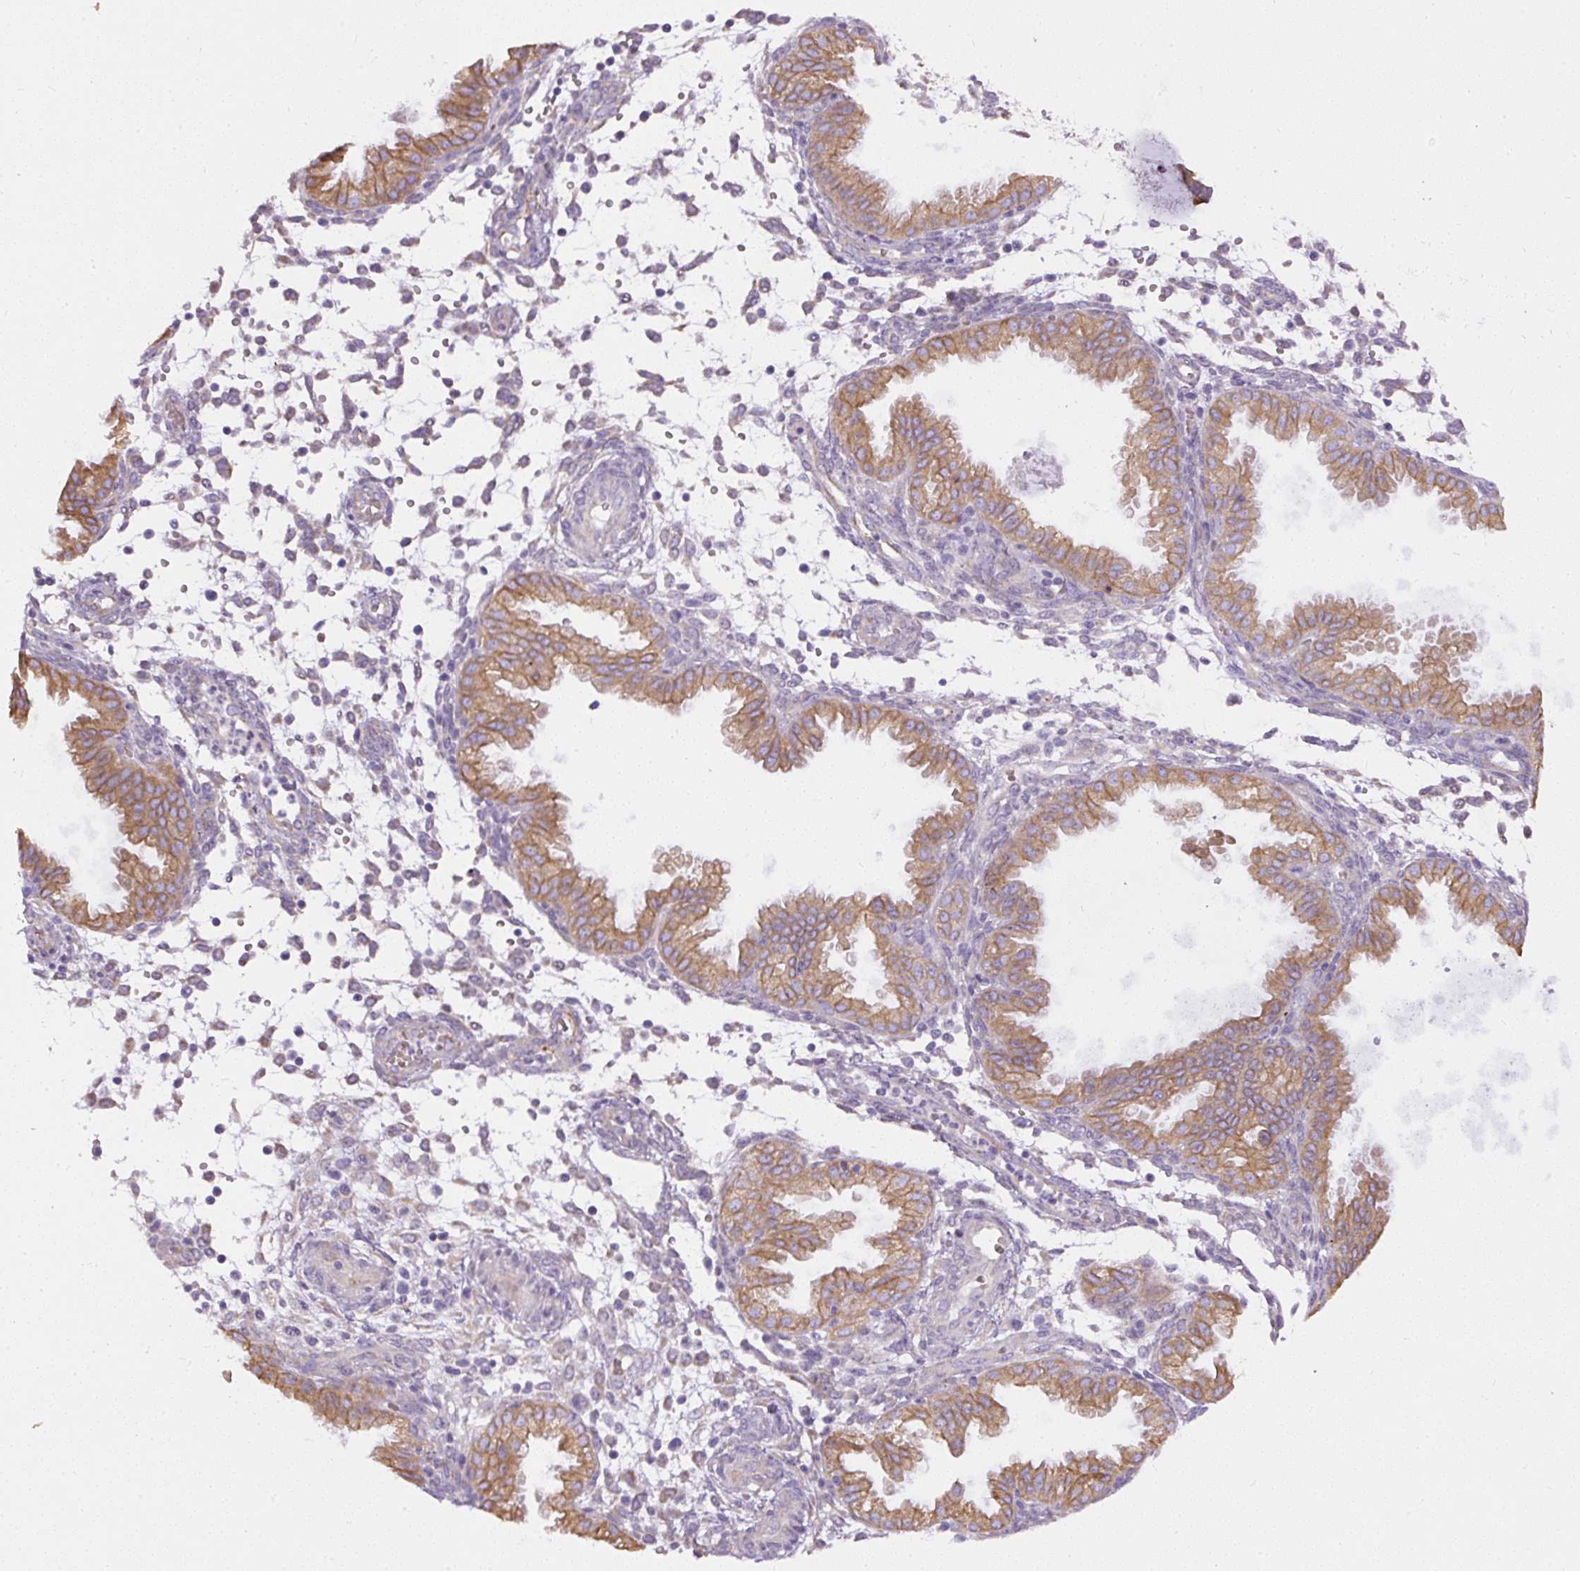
{"staining": {"intensity": "negative", "quantity": "none", "location": "none"}, "tissue": "endometrium", "cell_type": "Cells in endometrial stroma", "image_type": "normal", "snomed": [{"axis": "morphology", "description": "Normal tissue, NOS"}, {"axis": "topography", "description": "Endometrium"}], "caption": "Protein analysis of normal endometrium demonstrates no significant positivity in cells in endometrial stroma.", "gene": "FAM149A", "patient": {"sex": "female", "age": 33}}